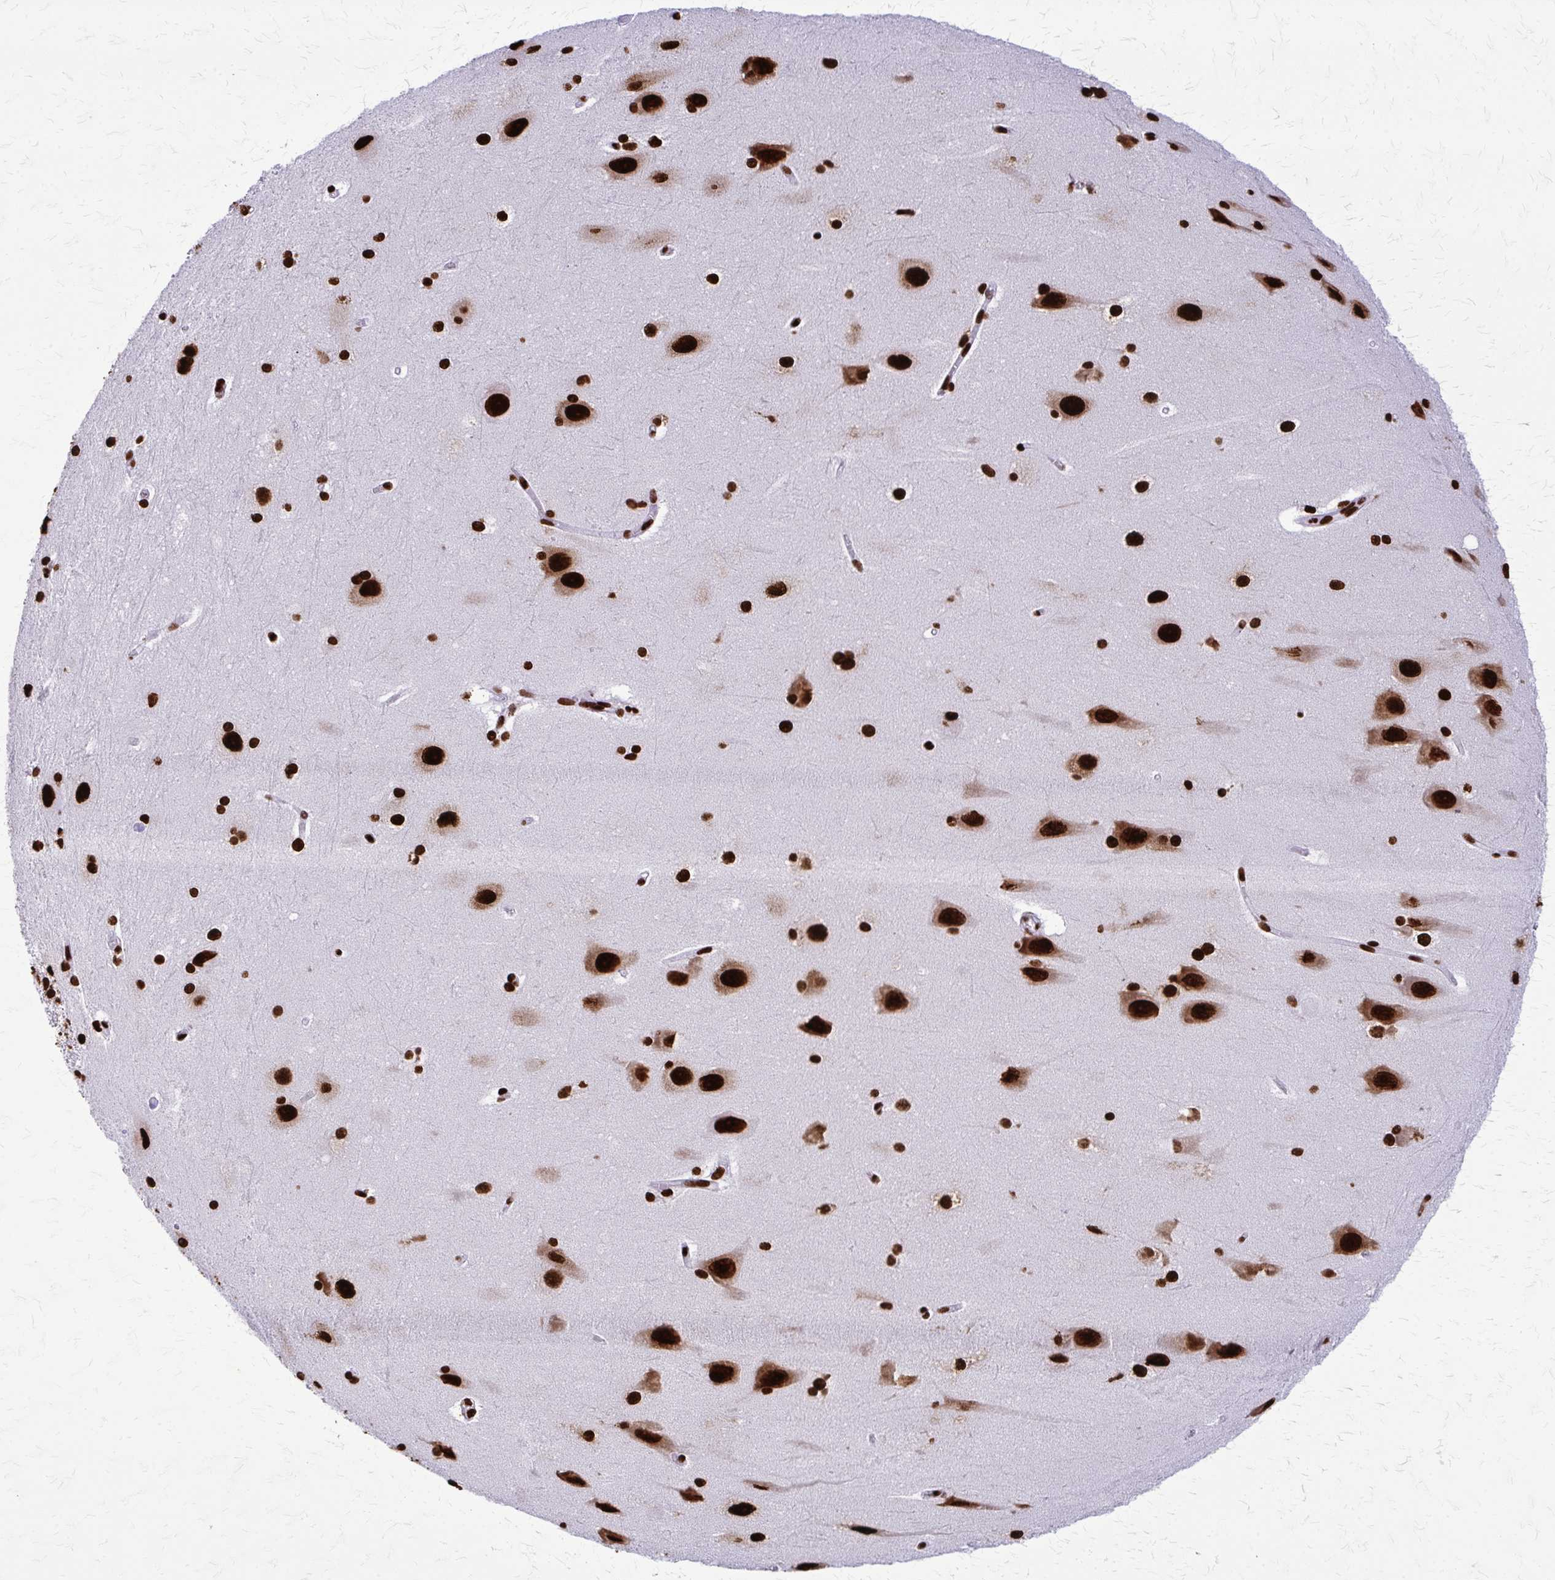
{"staining": {"intensity": "strong", "quantity": ">75%", "location": "nuclear"}, "tissue": "hippocampus", "cell_type": "Glial cells", "image_type": "normal", "snomed": [{"axis": "morphology", "description": "Normal tissue, NOS"}, {"axis": "topography", "description": "Cerebral cortex"}, {"axis": "topography", "description": "Hippocampus"}], "caption": "Immunohistochemistry (IHC) image of benign hippocampus: human hippocampus stained using immunohistochemistry shows high levels of strong protein expression localized specifically in the nuclear of glial cells, appearing as a nuclear brown color.", "gene": "SFPQ", "patient": {"sex": "female", "age": 19}}